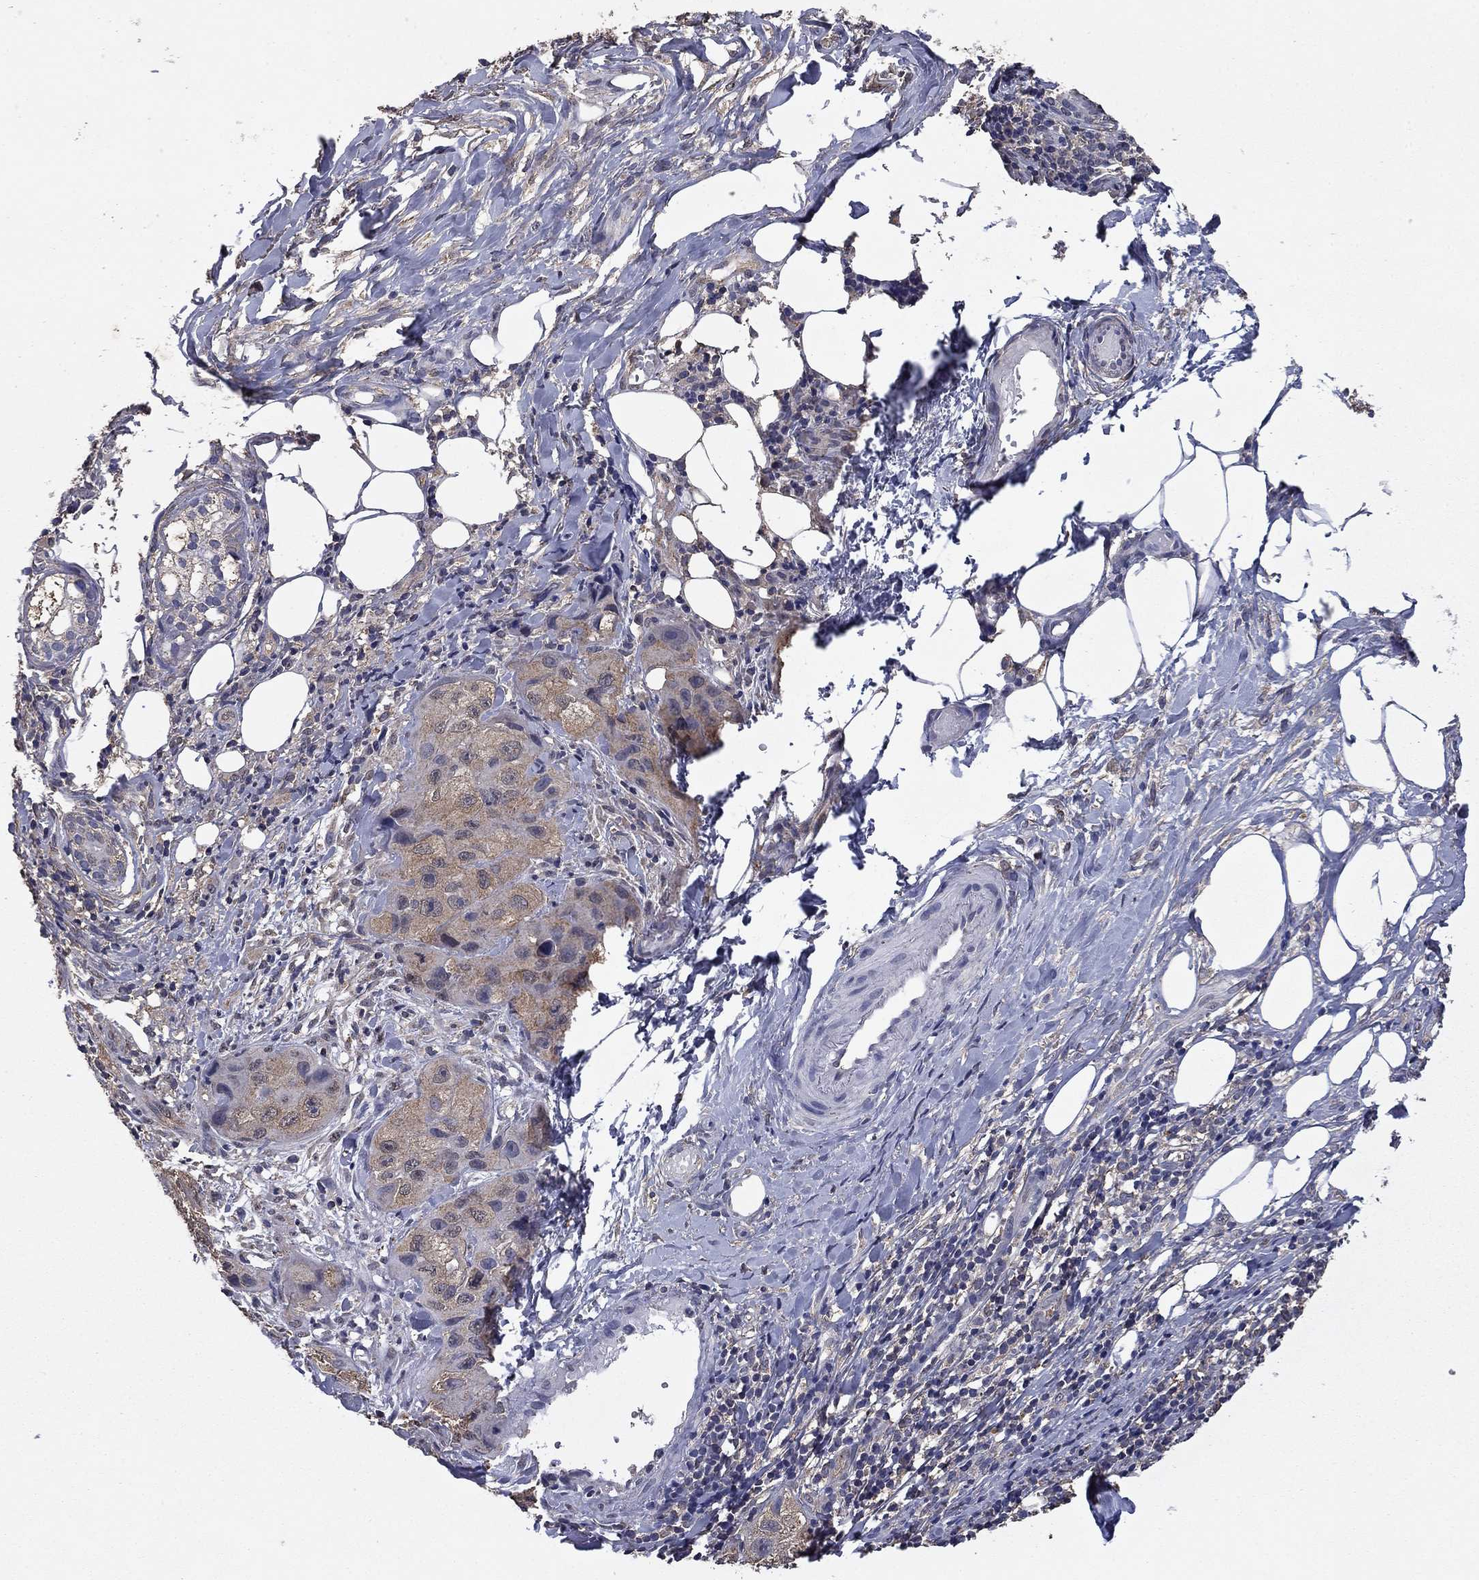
{"staining": {"intensity": "negative", "quantity": "none", "location": "none"}, "tissue": "skin cancer", "cell_type": "Tumor cells", "image_type": "cancer", "snomed": [{"axis": "morphology", "description": "Squamous cell carcinoma, NOS"}, {"axis": "topography", "description": "Skin"}, {"axis": "topography", "description": "Subcutis"}], "caption": "This image is of squamous cell carcinoma (skin) stained with IHC to label a protein in brown with the nuclei are counter-stained blue. There is no staining in tumor cells.", "gene": "MFAP3L", "patient": {"sex": "male", "age": 73}}